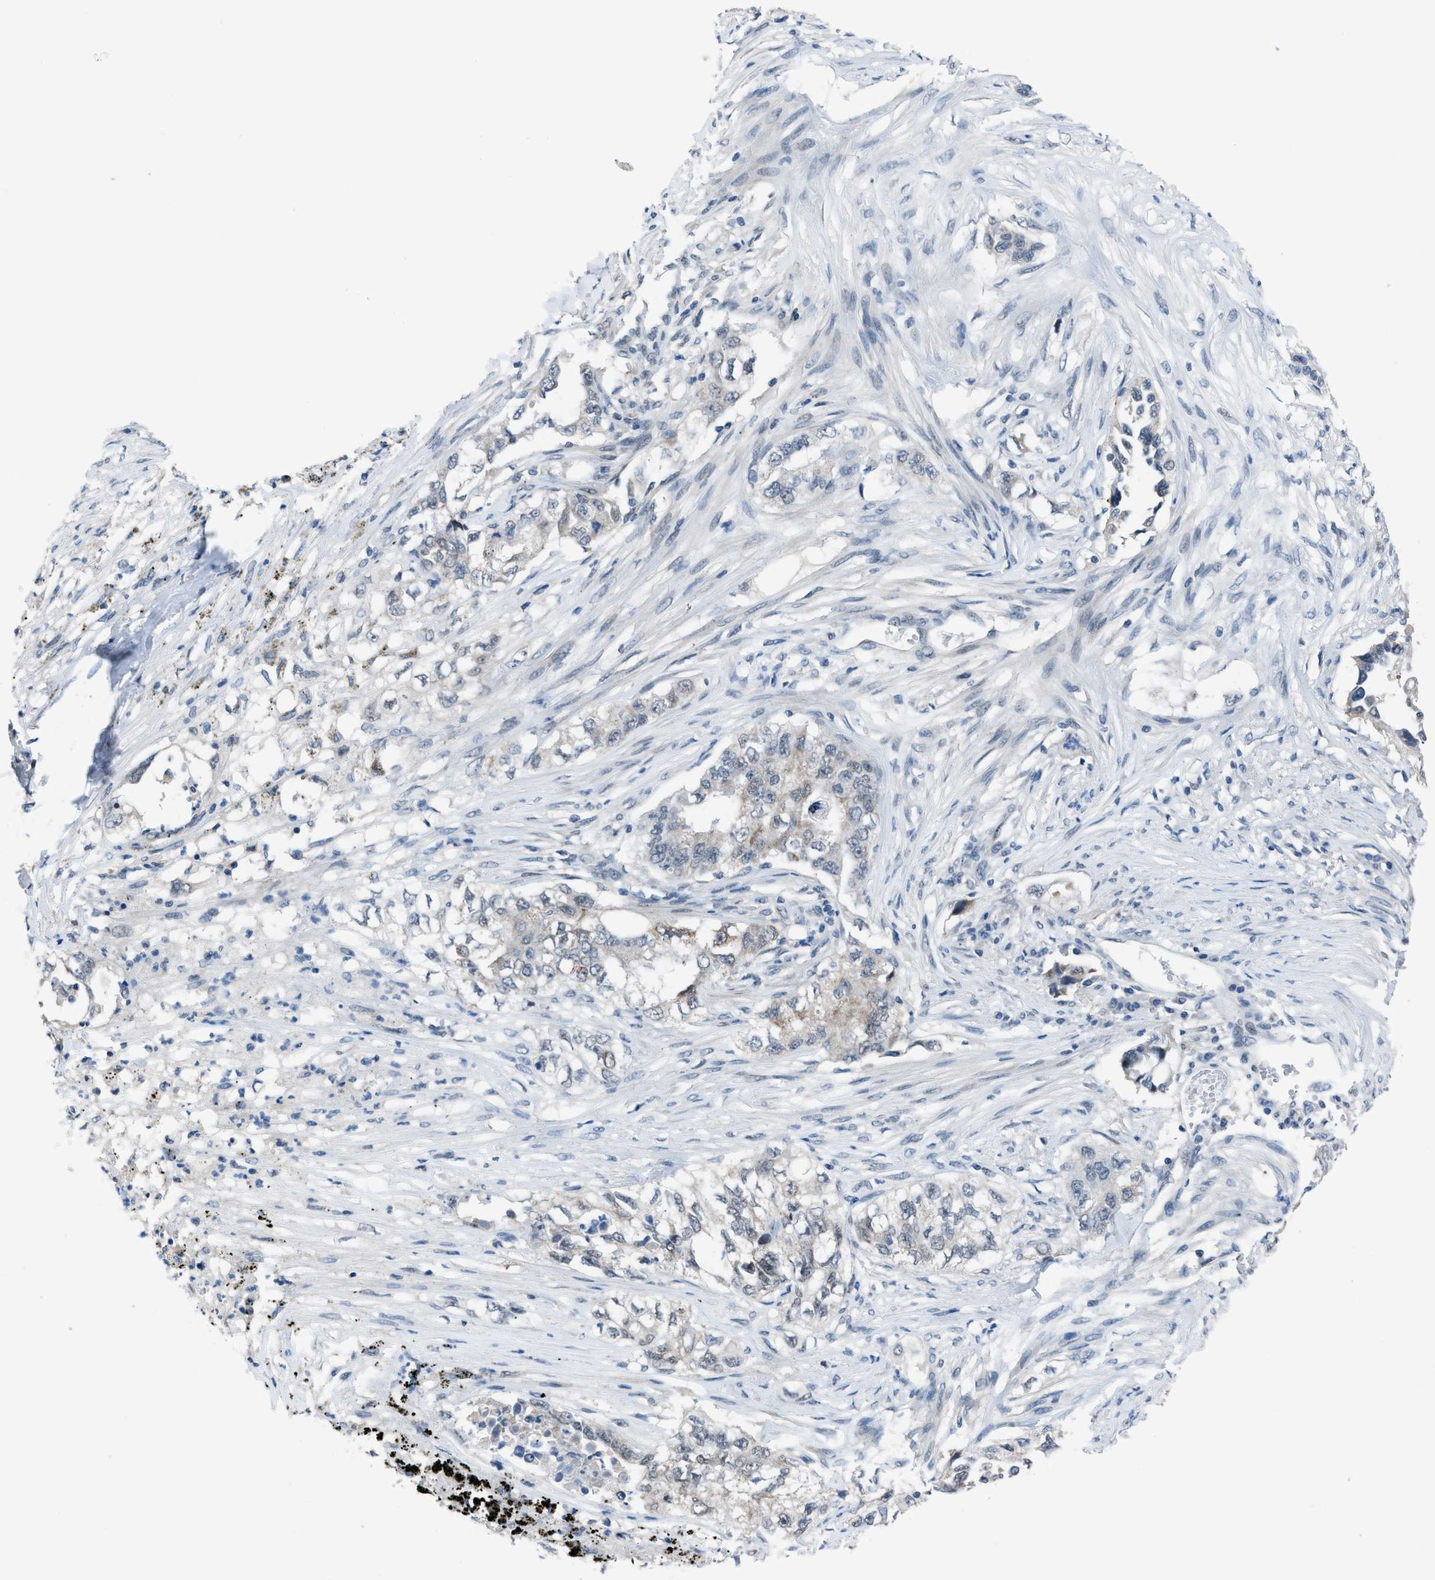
{"staining": {"intensity": "weak", "quantity": "<25%", "location": "cytoplasmic/membranous"}, "tissue": "lung cancer", "cell_type": "Tumor cells", "image_type": "cancer", "snomed": [{"axis": "morphology", "description": "Adenocarcinoma, NOS"}, {"axis": "topography", "description": "Lung"}], "caption": "A photomicrograph of human lung cancer is negative for staining in tumor cells.", "gene": "ANAPC11", "patient": {"sex": "female", "age": 51}}